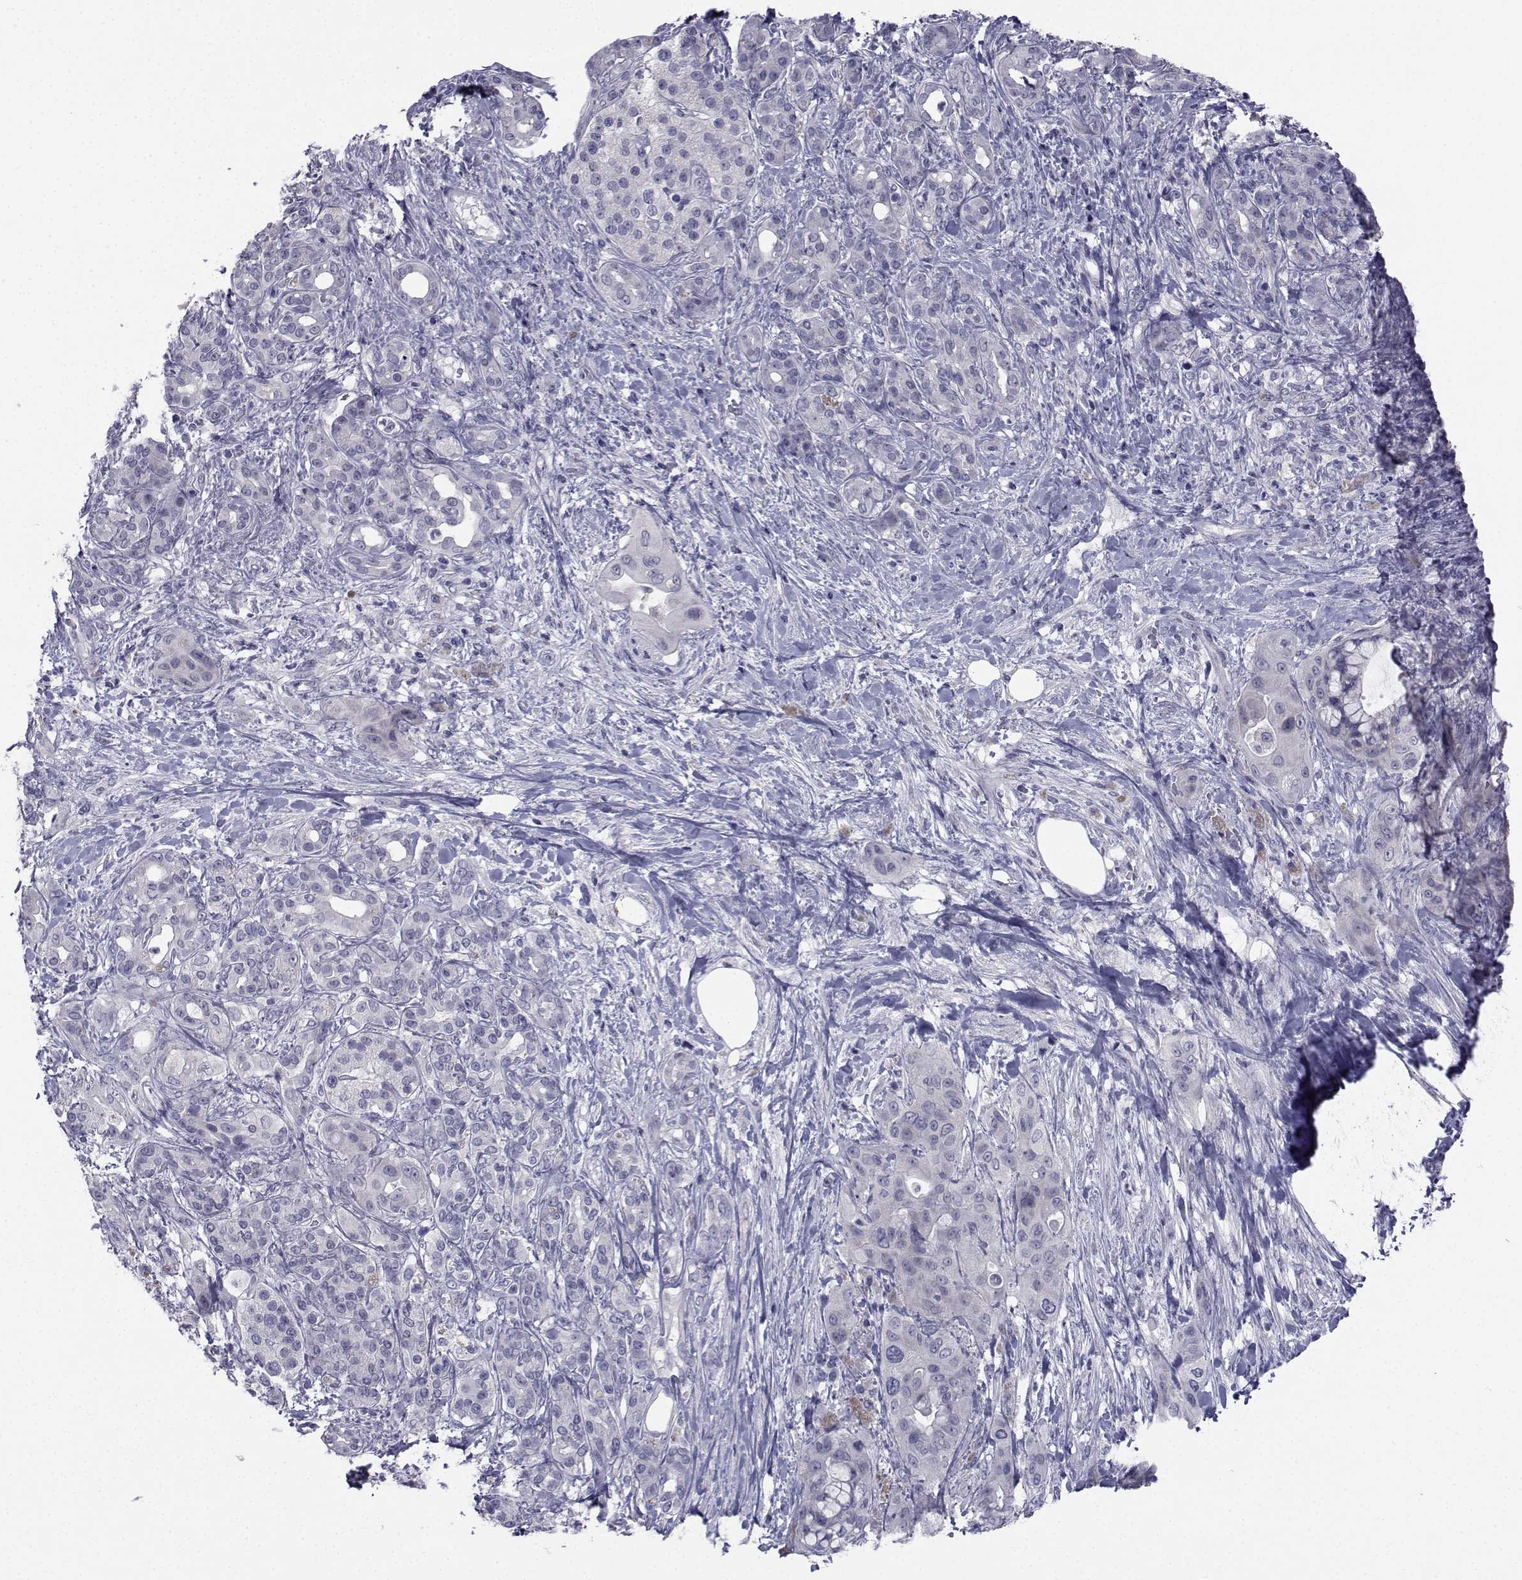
{"staining": {"intensity": "negative", "quantity": "none", "location": "none"}, "tissue": "pancreatic cancer", "cell_type": "Tumor cells", "image_type": "cancer", "snomed": [{"axis": "morphology", "description": "Adenocarcinoma, NOS"}, {"axis": "topography", "description": "Pancreas"}], "caption": "This image is of pancreatic cancer stained with IHC to label a protein in brown with the nuclei are counter-stained blue. There is no positivity in tumor cells.", "gene": "CHRNA1", "patient": {"sex": "male", "age": 71}}